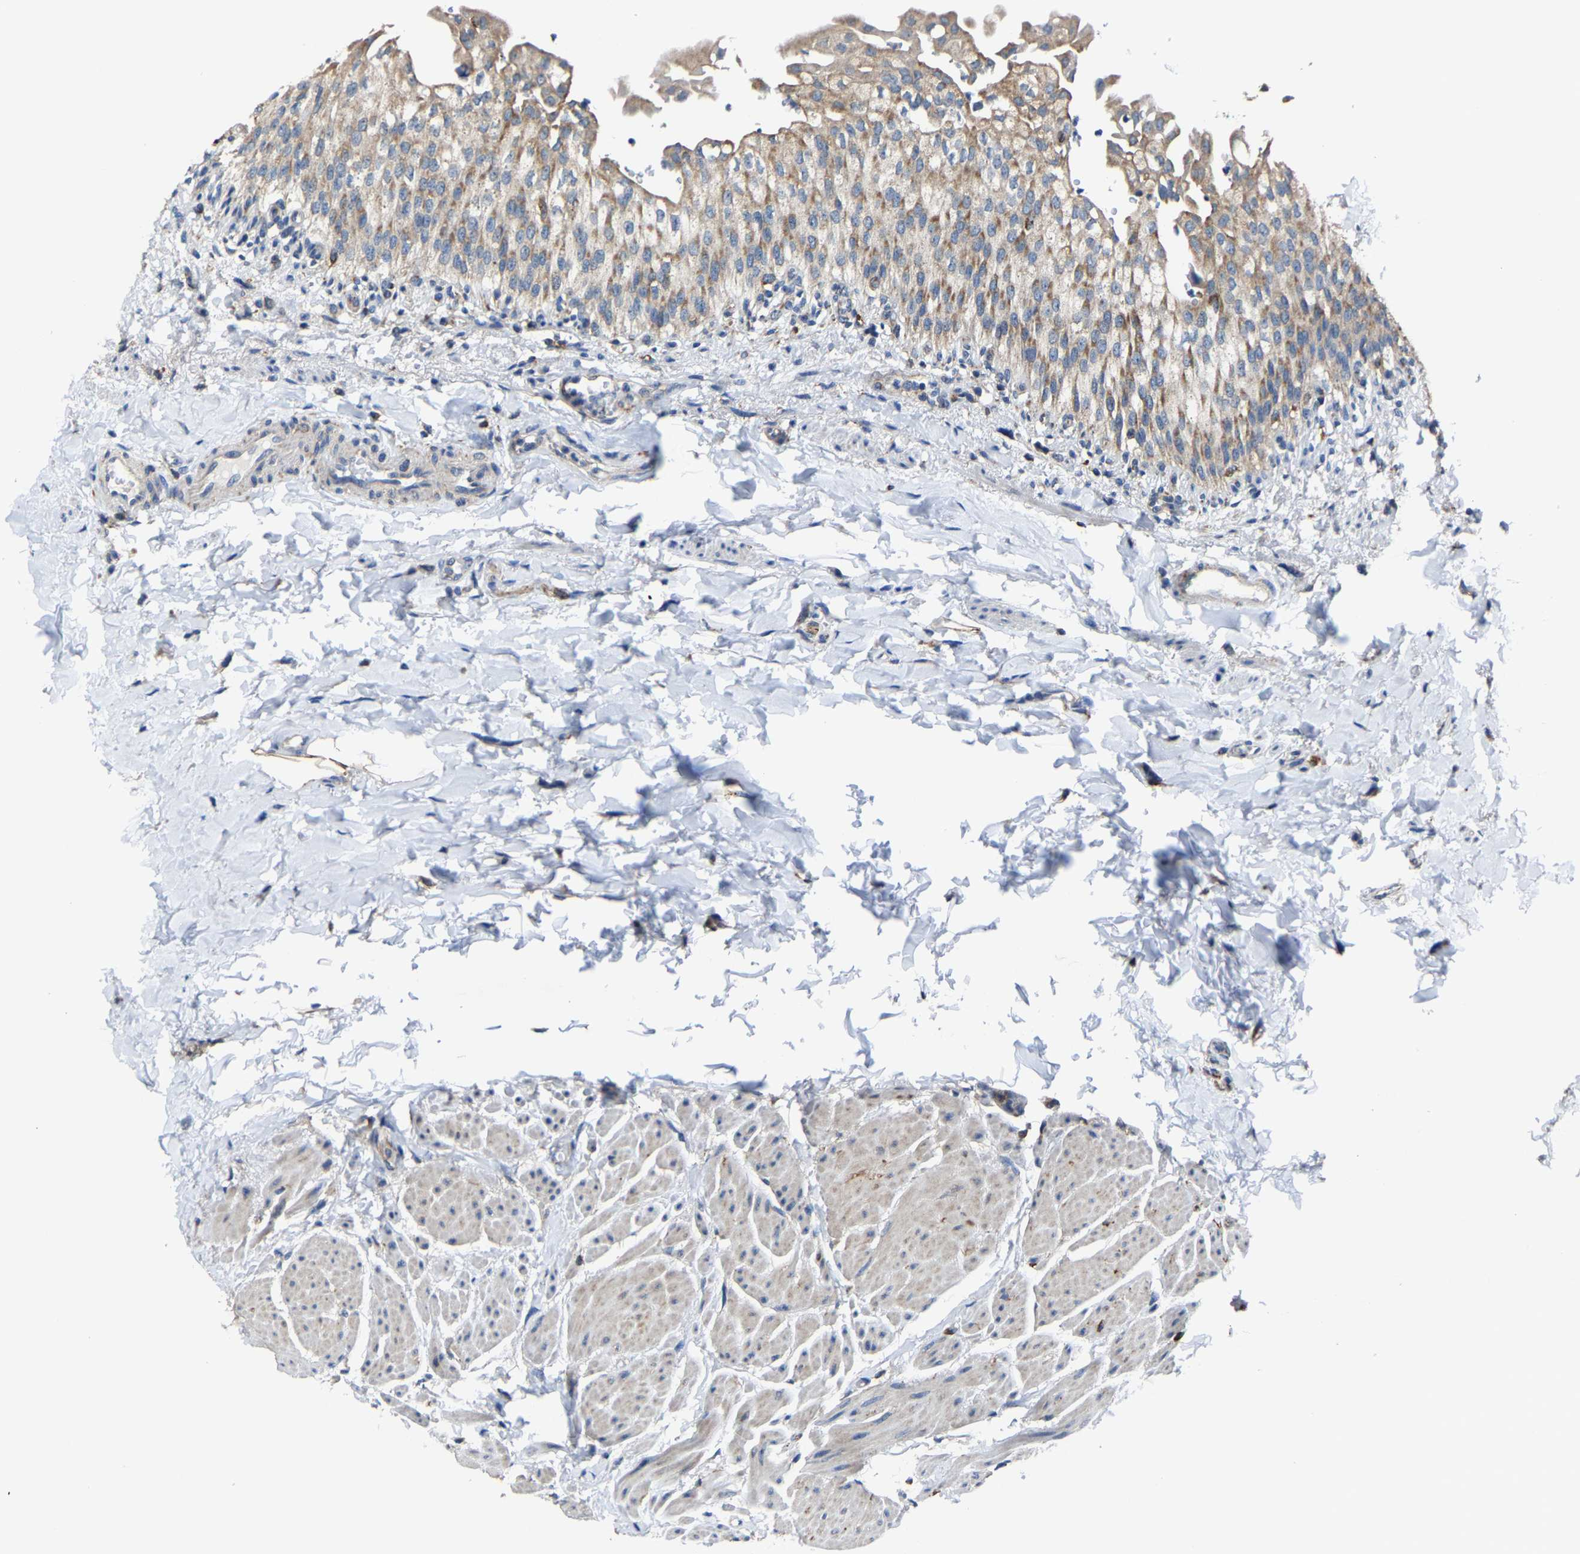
{"staining": {"intensity": "moderate", "quantity": ">75%", "location": "cytoplasmic/membranous"}, "tissue": "urinary bladder", "cell_type": "Urothelial cells", "image_type": "normal", "snomed": [{"axis": "morphology", "description": "Normal tissue, NOS"}, {"axis": "topography", "description": "Urinary bladder"}], "caption": "Immunohistochemistry histopathology image of benign urinary bladder: urinary bladder stained using immunohistochemistry (IHC) demonstrates medium levels of moderate protein expression localized specifically in the cytoplasmic/membranous of urothelial cells, appearing as a cytoplasmic/membranous brown color.", "gene": "AGK", "patient": {"sex": "female", "age": 60}}